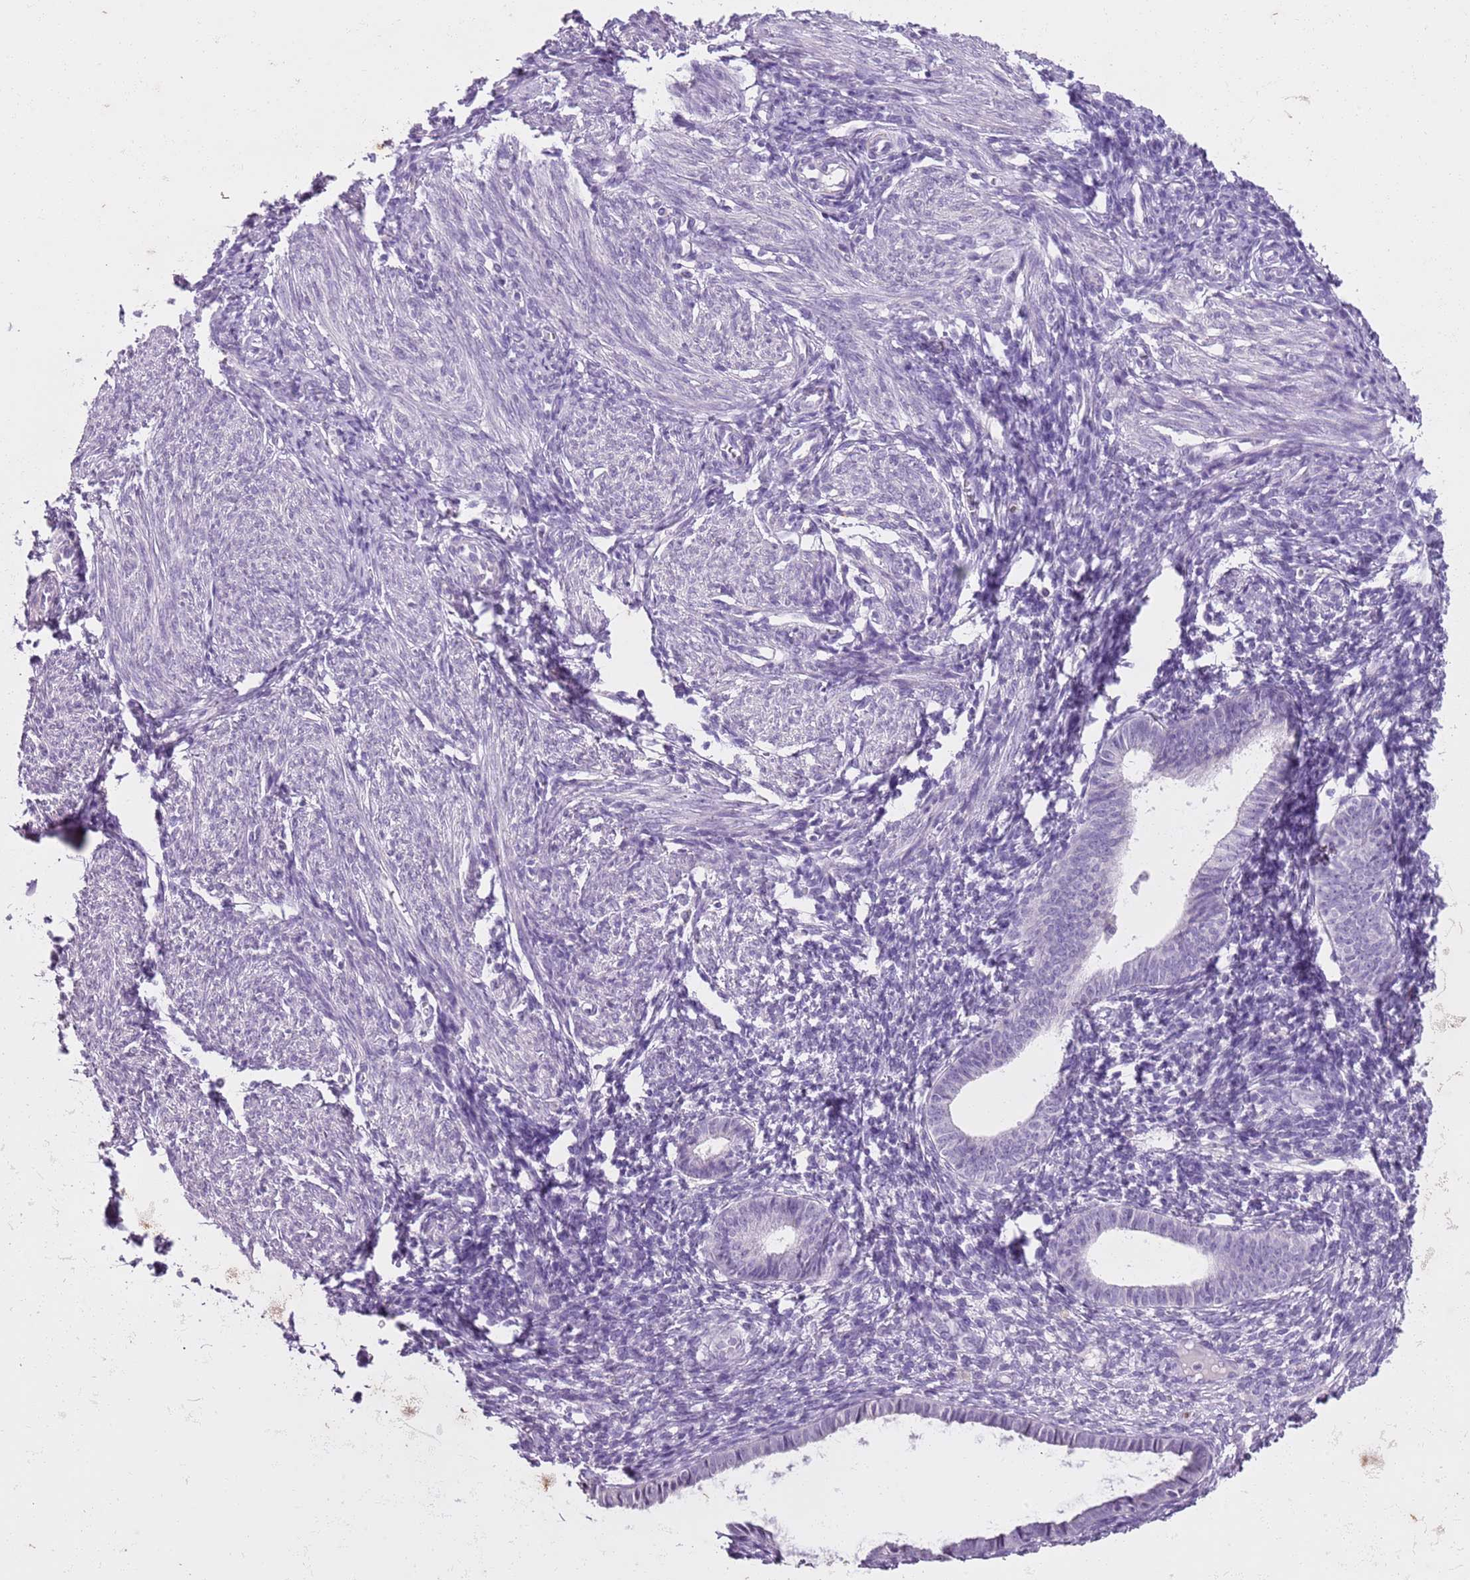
{"staining": {"intensity": "negative", "quantity": "none", "location": "none"}, "tissue": "endometrium", "cell_type": "Cells in endometrial stroma", "image_type": "normal", "snomed": [{"axis": "morphology", "description": "Normal tissue, NOS"}, {"axis": "morphology", "description": "Adenocarcinoma, NOS"}, {"axis": "topography", "description": "Endometrium"}], "caption": "This micrograph is of benign endometrium stained with IHC to label a protein in brown with the nuclei are counter-stained blue. There is no expression in cells in endometrial stroma.", "gene": "SLC35E3", "patient": {"sex": "female", "age": 57}}